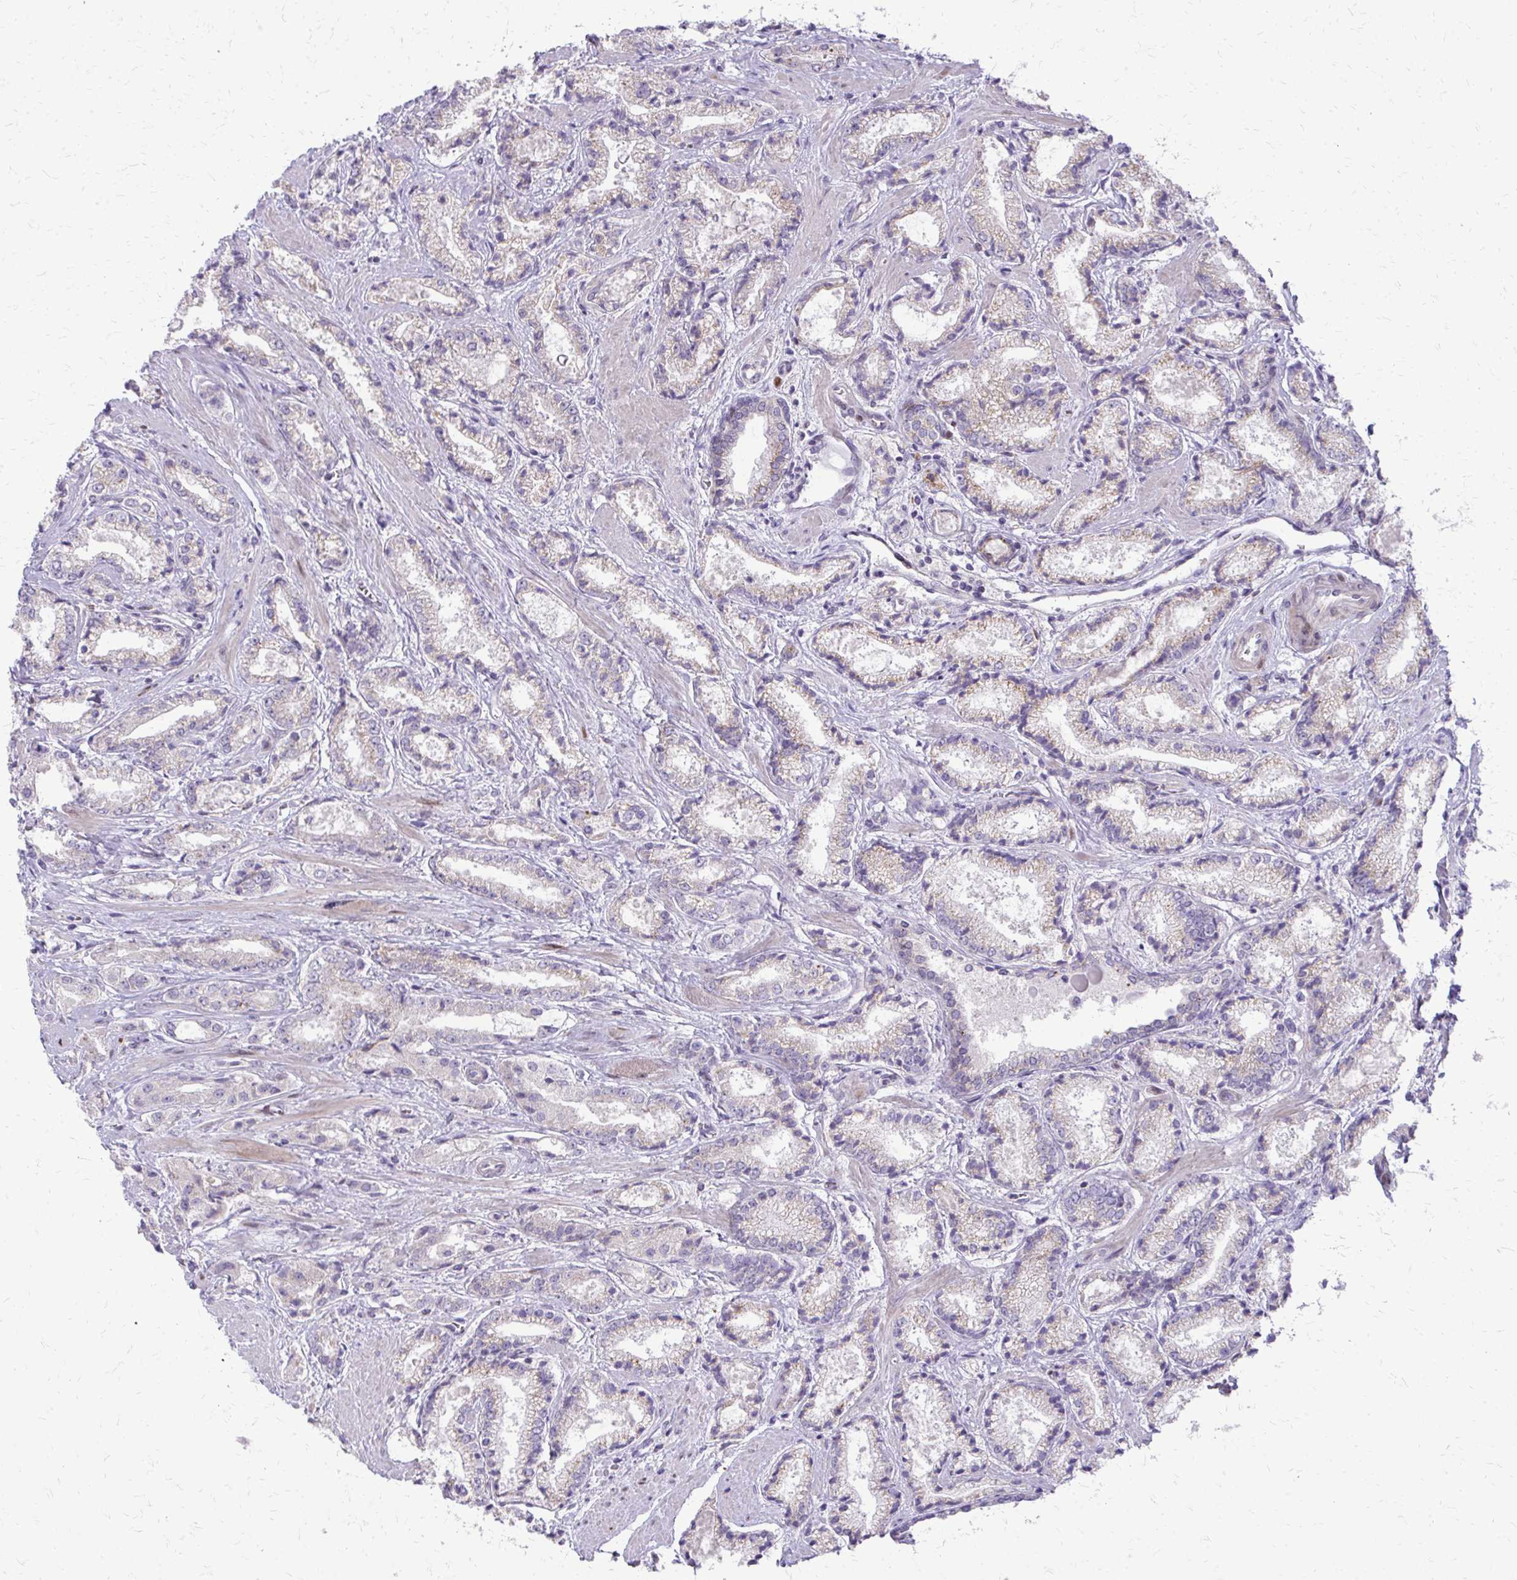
{"staining": {"intensity": "weak", "quantity": "<25%", "location": "cytoplasmic/membranous"}, "tissue": "prostate cancer", "cell_type": "Tumor cells", "image_type": "cancer", "snomed": [{"axis": "morphology", "description": "Adenocarcinoma, High grade"}, {"axis": "topography", "description": "Prostate"}], "caption": "Immunohistochemistry (IHC) of human prostate cancer (high-grade adenocarcinoma) shows no staining in tumor cells. (DAB IHC, high magnification).", "gene": "PPDPFL", "patient": {"sex": "male", "age": 64}}